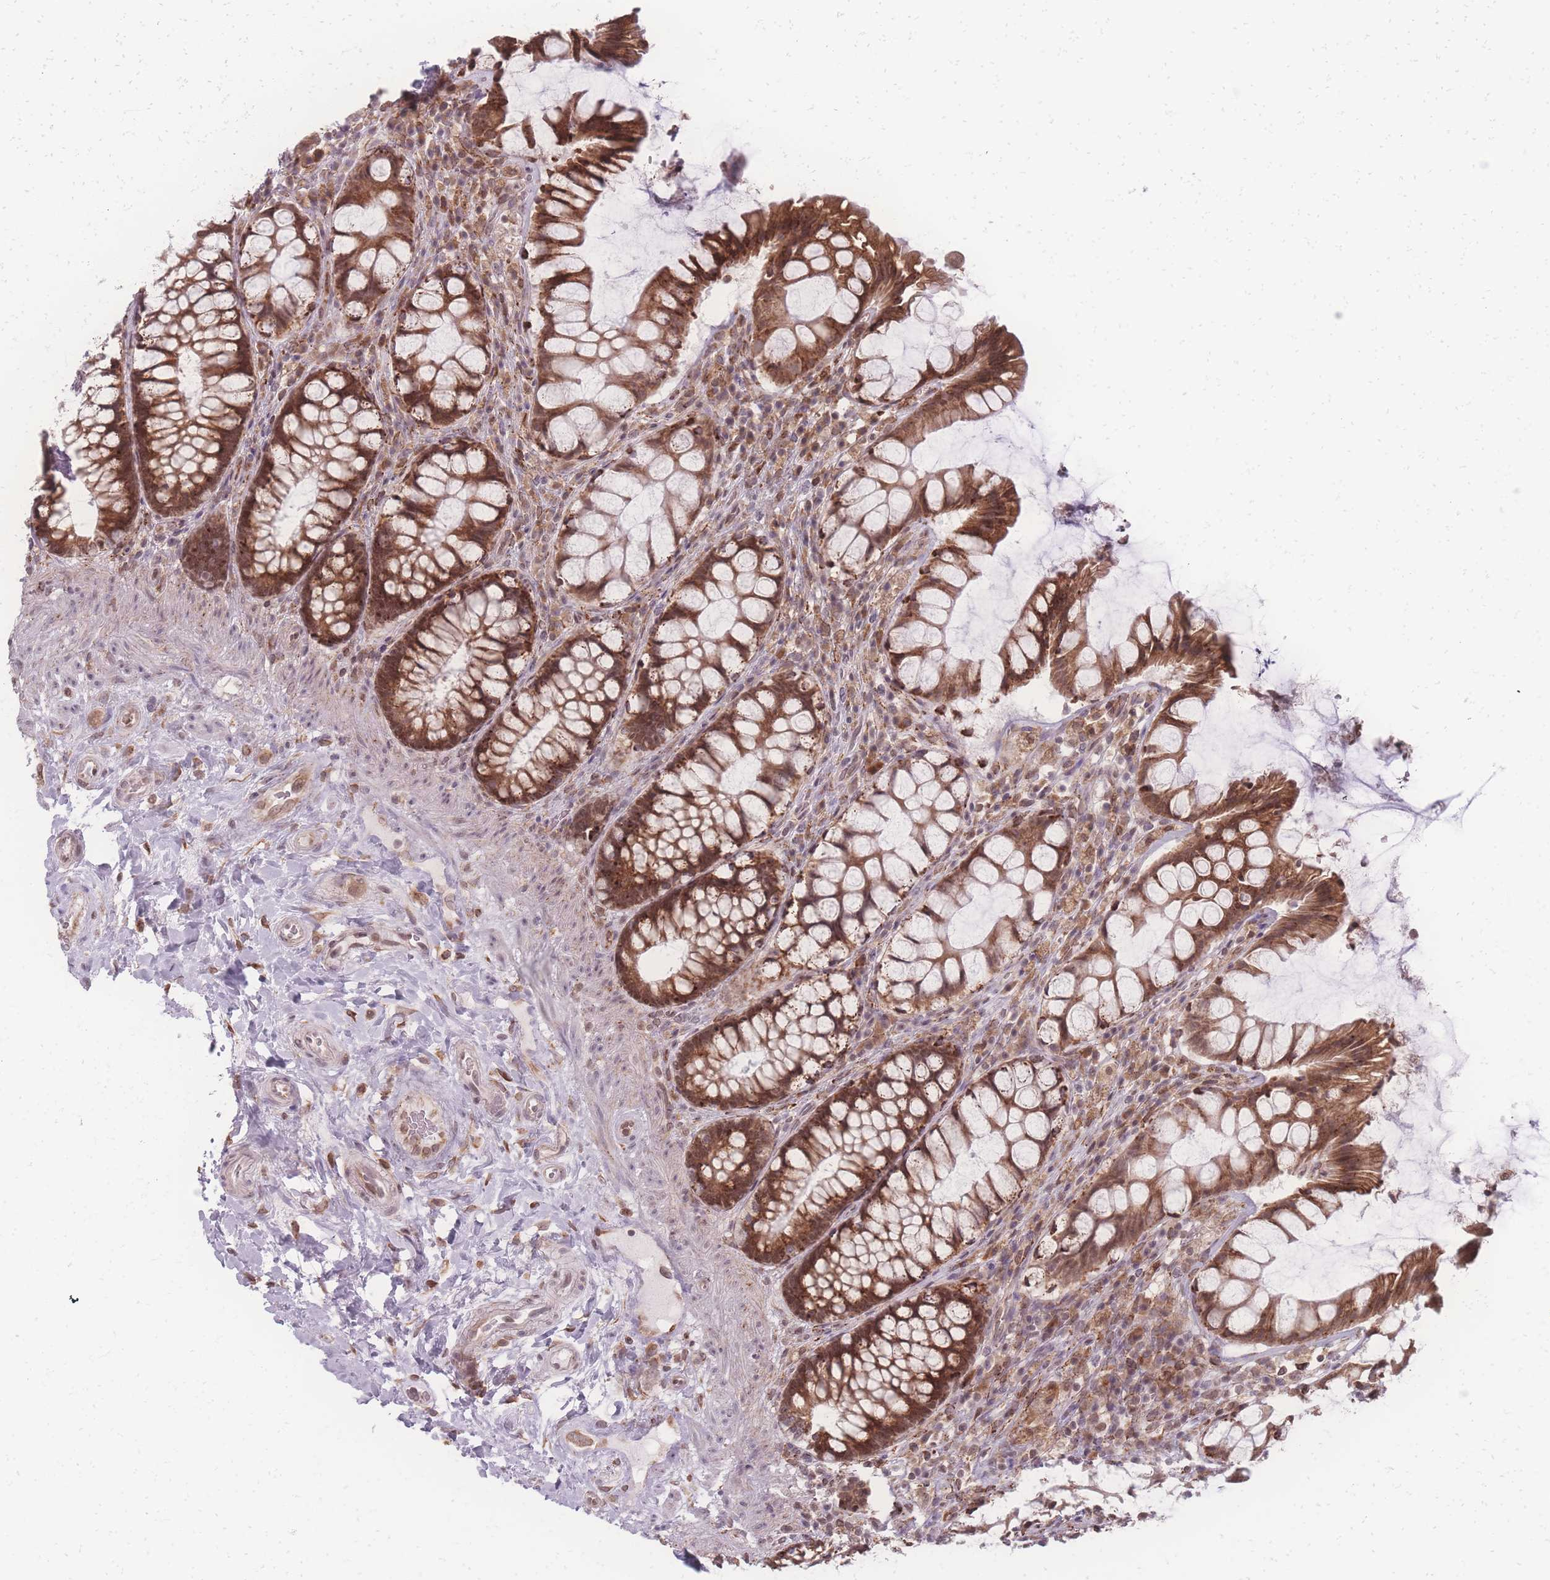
{"staining": {"intensity": "strong", "quantity": ">75%", "location": "cytoplasmic/membranous,nuclear"}, "tissue": "rectum", "cell_type": "Glandular cells", "image_type": "normal", "snomed": [{"axis": "morphology", "description": "Normal tissue, NOS"}, {"axis": "topography", "description": "Rectum"}], "caption": "Strong cytoplasmic/membranous,nuclear staining for a protein is seen in about >75% of glandular cells of normal rectum using immunohistochemistry.", "gene": "ZC3H13", "patient": {"sex": "female", "age": 58}}